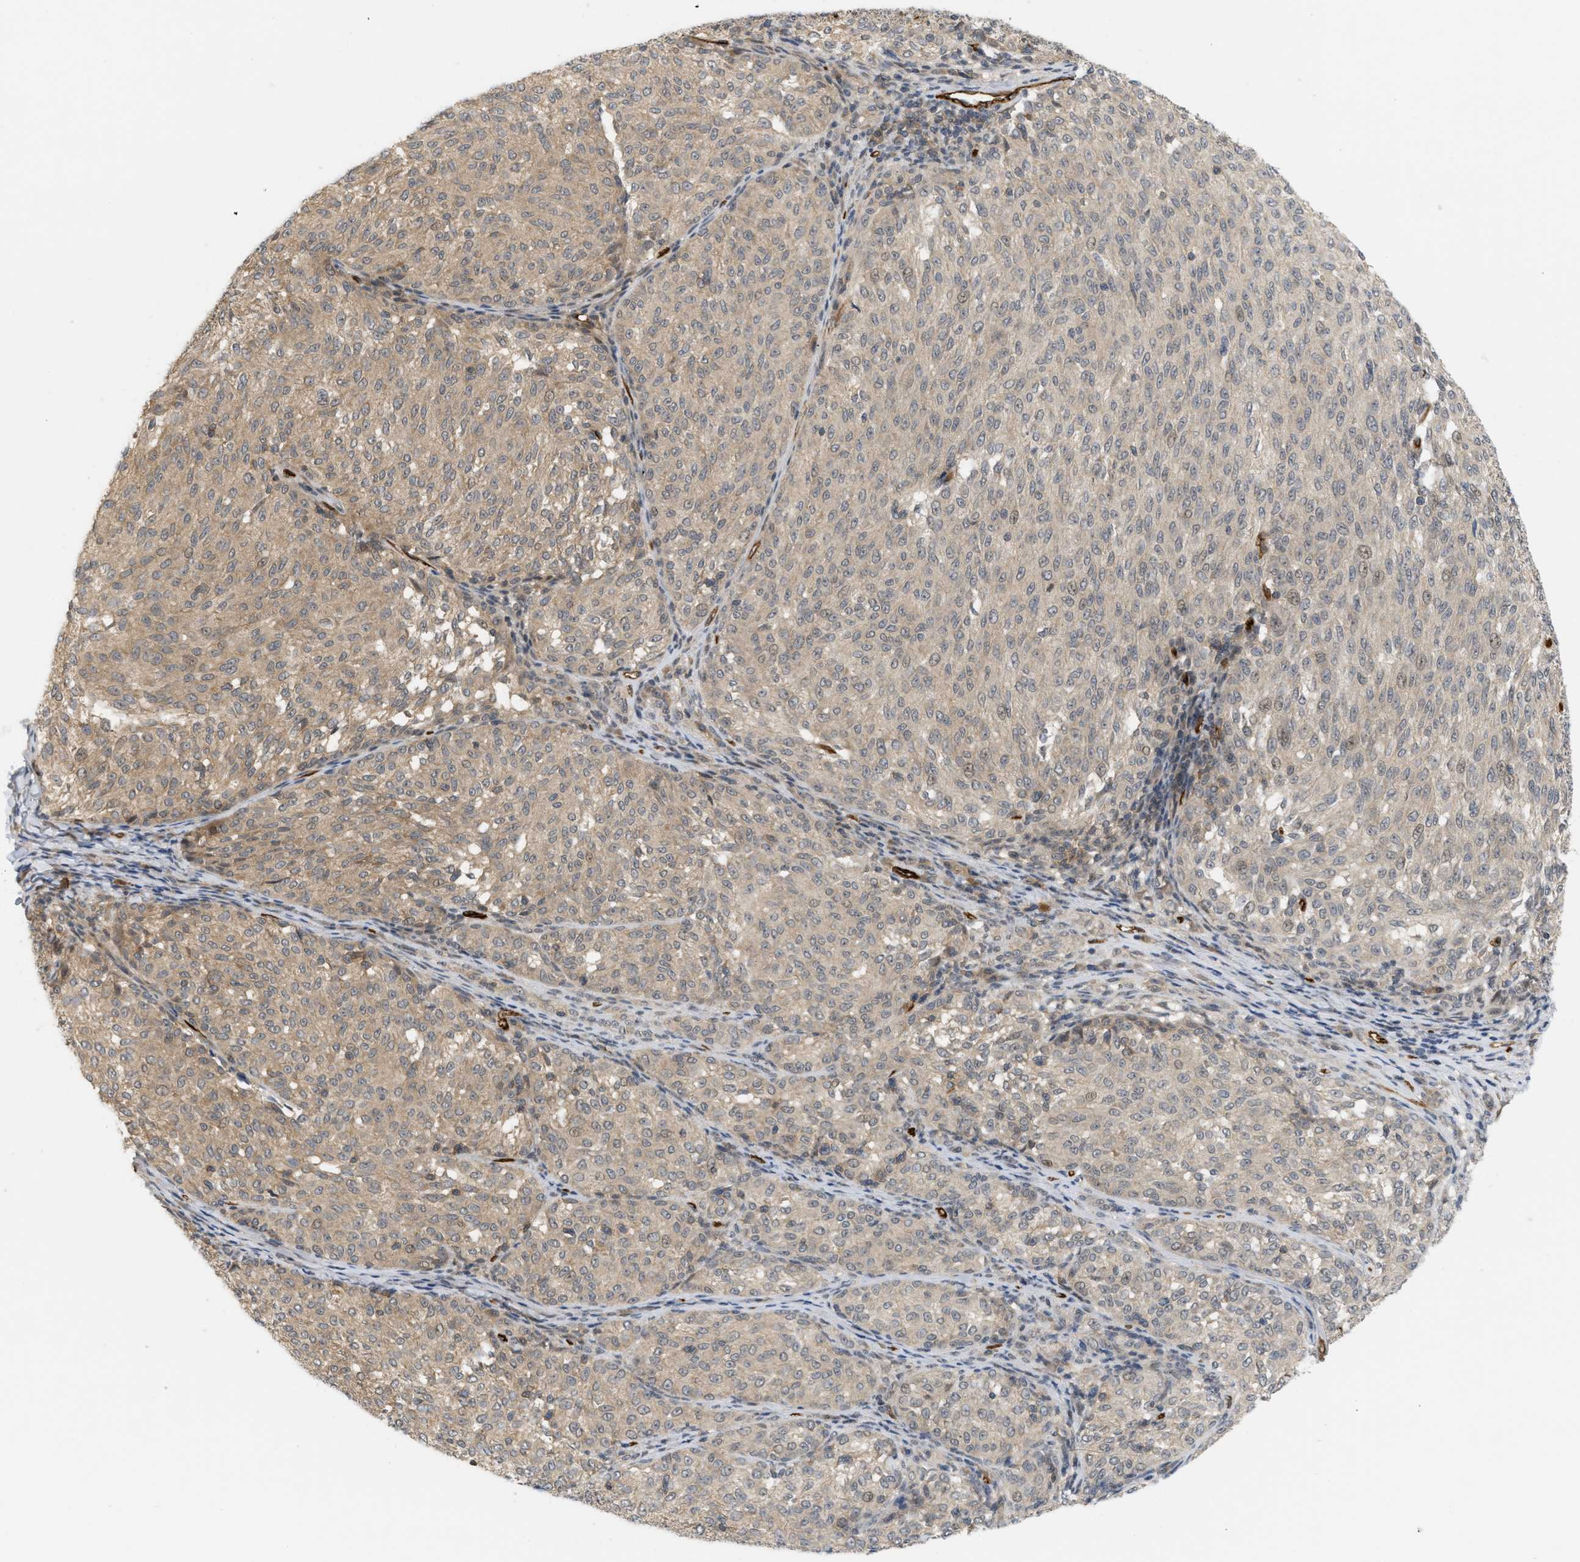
{"staining": {"intensity": "weak", "quantity": ">75%", "location": "cytoplasmic/membranous"}, "tissue": "melanoma", "cell_type": "Tumor cells", "image_type": "cancer", "snomed": [{"axis": "morphology", "description": "Malignant melanoma, NOS"}, {"axis": "topography", "description": "Skin"}], "caption": "The photomicrograph shows a brown stain indicating the presence of a protein in the cytoplasmic/membranous of tumor cells in malignant melanoma. Nuclei are stained in blue.", "gene": "PALMD", "patient": {"sex": "female", "age": 72}}